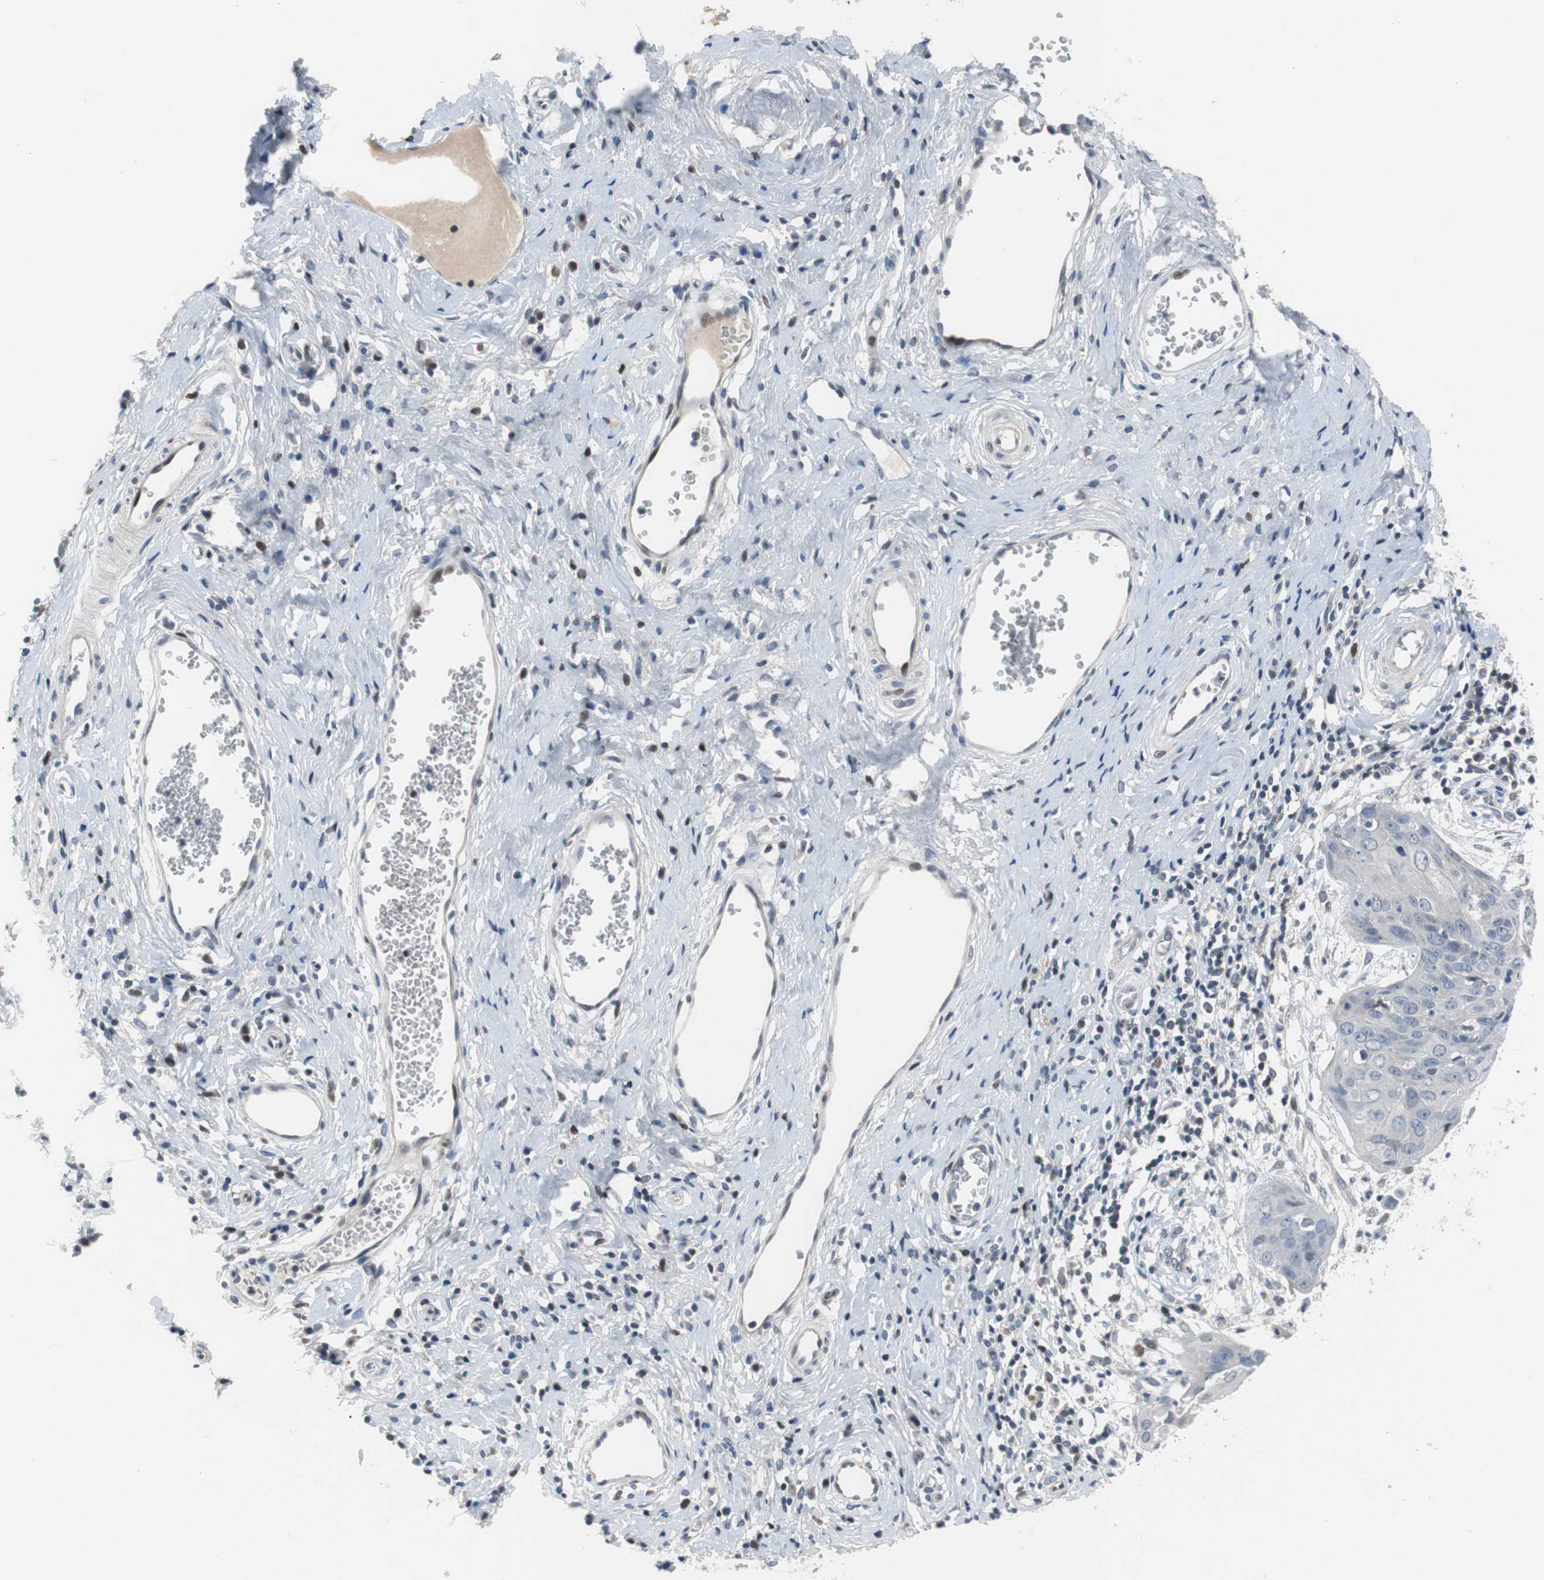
{"staining": {"intensity": "weak", "quantity": "<25%", "location": "nuclear"}, "tissue": "cervical cancer", "cell_type": "Tumor cells", "image_type": "cancer", "snomed": [{"axis": "morphology", "description": "Squamous cell carcinoma, NOS"}, {"axis": "topography", "description": "Cervix"}], "caption": "Micrograph shows no protein staining in tumor cells of squamous cell carcinoma (cervical) tissue.", "gene": "MAP2K4", "patient": {"sex": "female", "age": 38}}